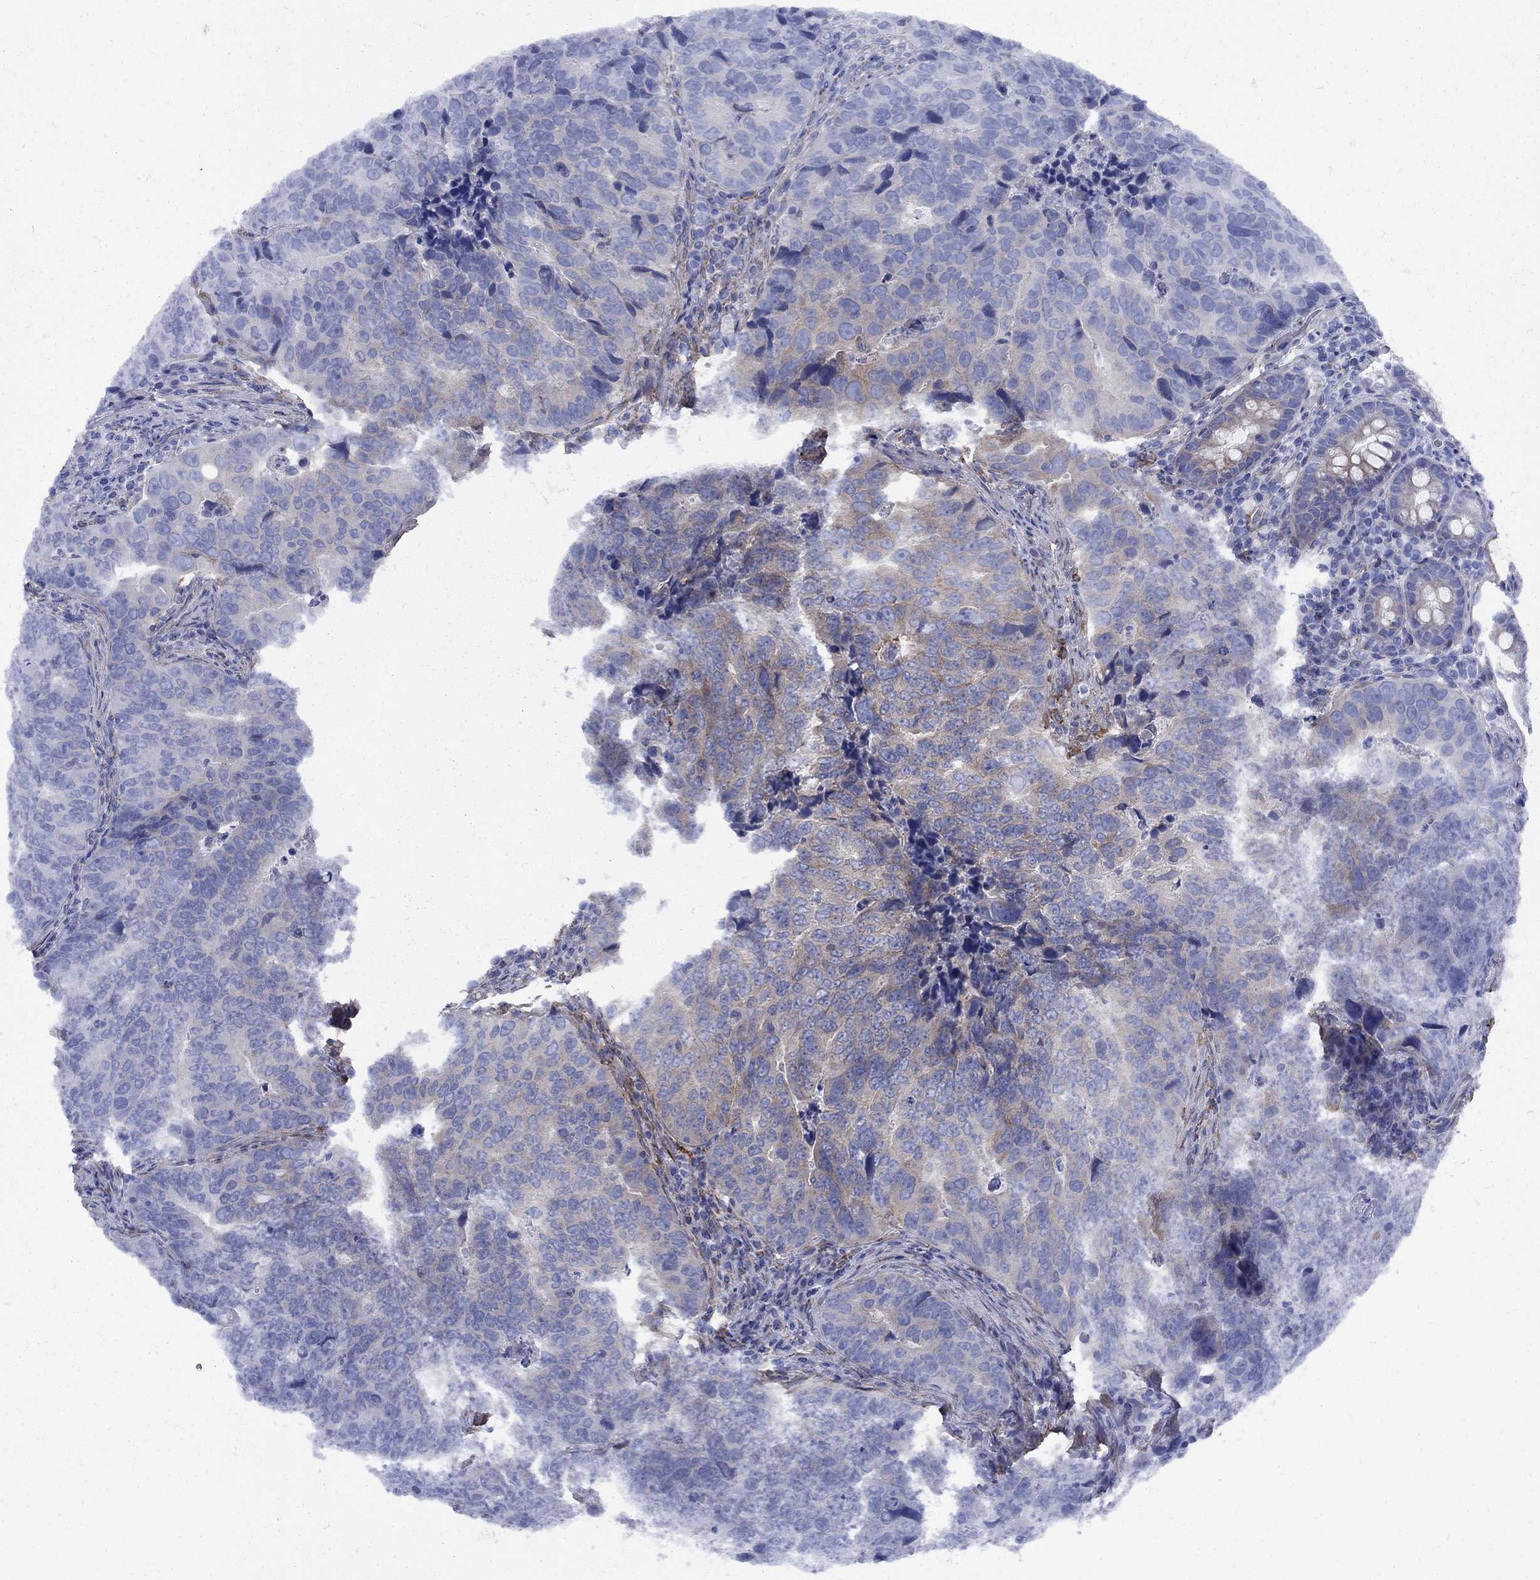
{"staining": {"intensity": "weak", "quantity": "<25%", "location": "cytoplasmic/membranous"}, "tissue": "colorectal cancer", "cell_type": "Tumor cells", "image_type": "cancer", "snomed": [{"axis": "morphology", "description": "Adenocarcinoma, NOS"}, {"axis": "topography", "description": "Colon"}], "caption": "Immunohistochemical staining of human adenocarcinoma (colorectal) reveals no significant positivity in tumor cells. Brightfield microscopy of IHC stained with DAB (brown) and hematoxylin (blue), captured at high magnification.", "gene": "SEPTIN8", "patient": {"sex": "female", "age": 72}}